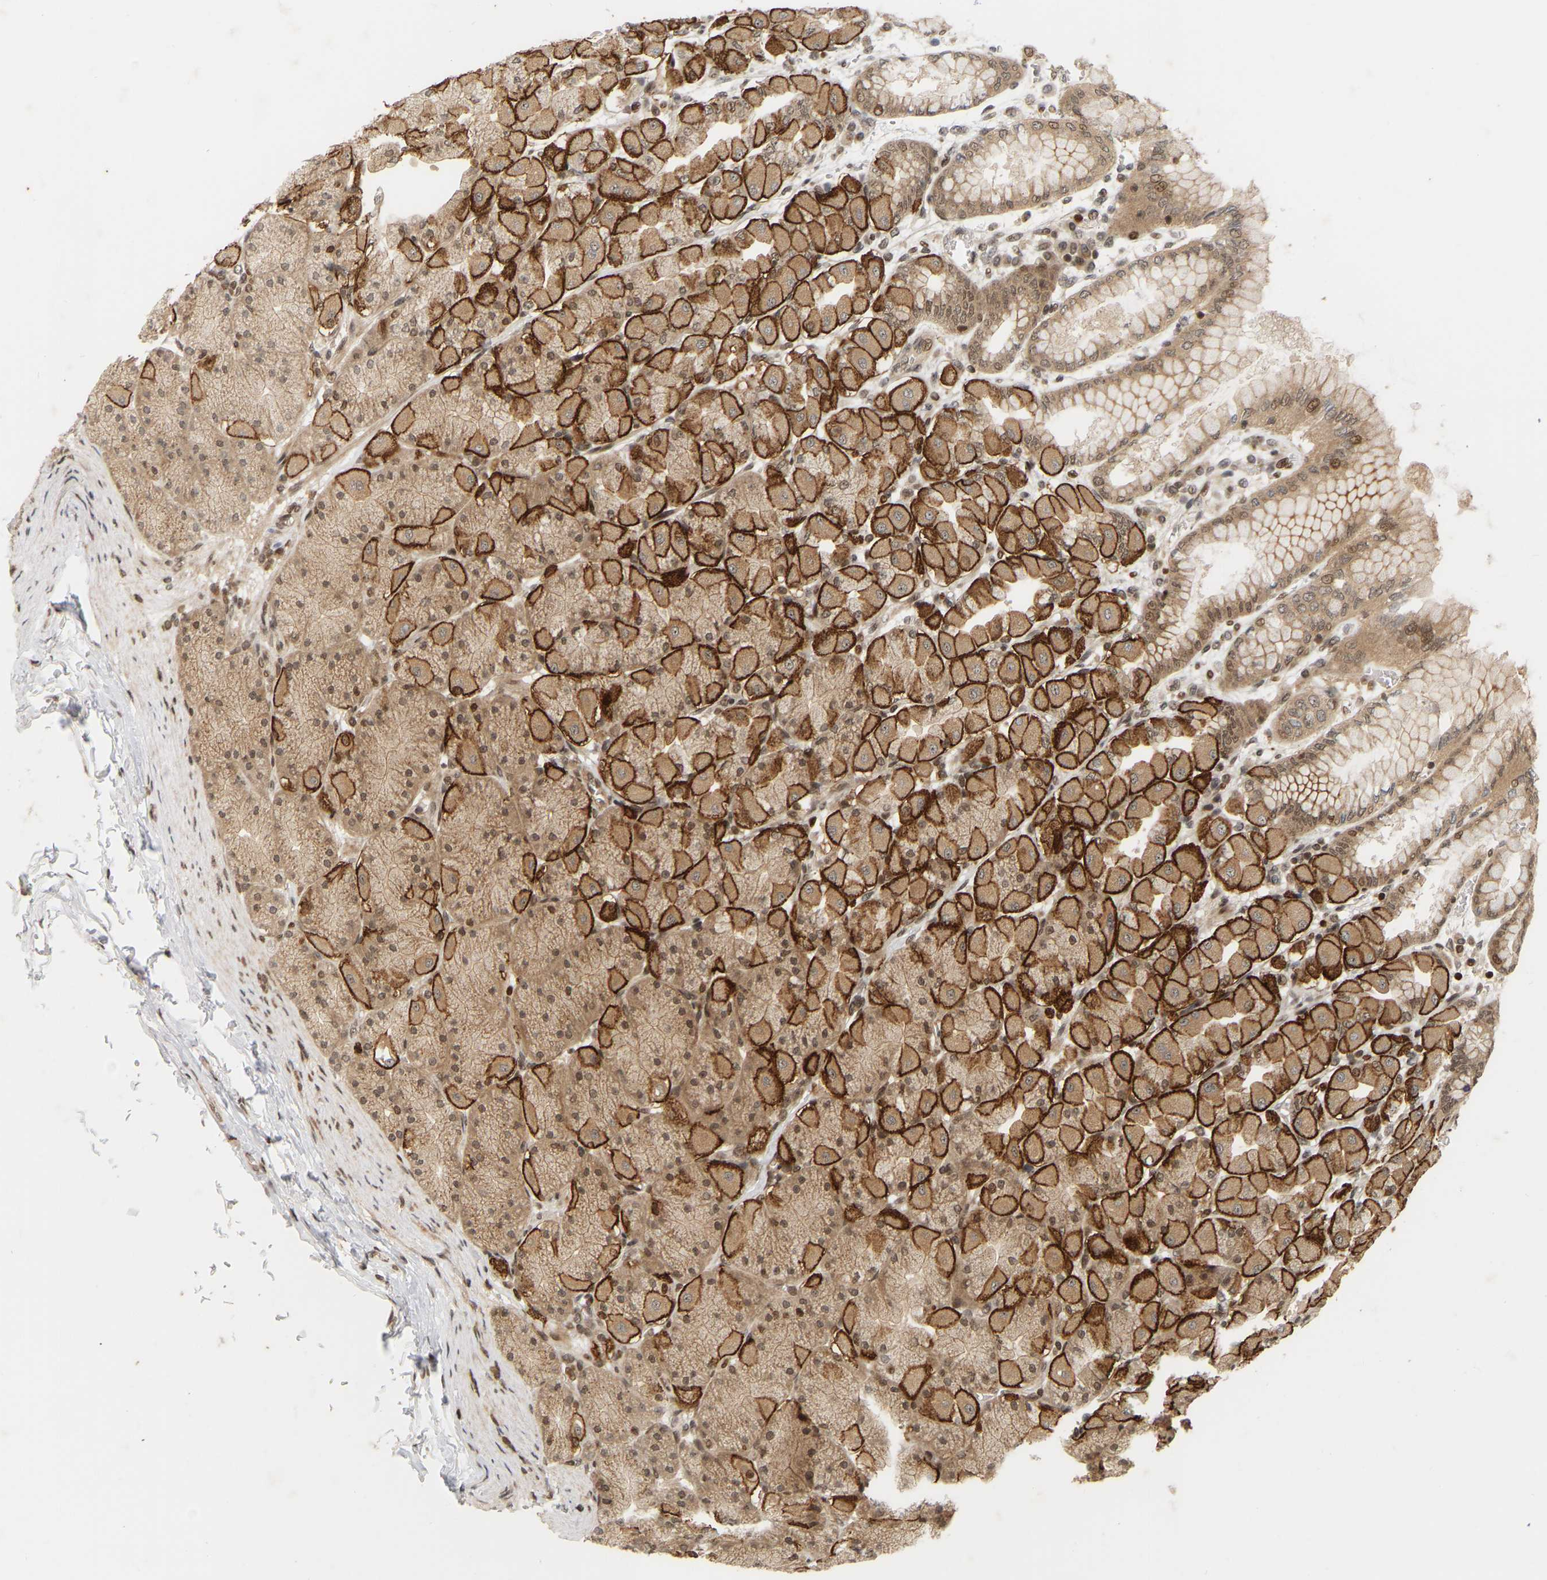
{"staining": {"intensity": "strong", "quantity": ">75%", "location": "cytoplasmic/membranous"}, "tissue": "stomach", "cell_type": "Glandular cells", "image_type": "normal", "snomed": [{"axis": "morphology", "description": "Normal tissue, NOS"}, {"axis": "topography", "description": "Stomach, upper"}], "caption": "The histopathology image displays a brown stain indicating the presence of a protein in the cytoplasmic/membranous of glandular cells in stomach. The staining was performed using DAB to visualize the protein expression in brown, while the nuclei were stained in blue with hematoxylin (Magnification: 20x).", "gene": "NFE2L2", "patient": {"sex": "female", "age": 56}}